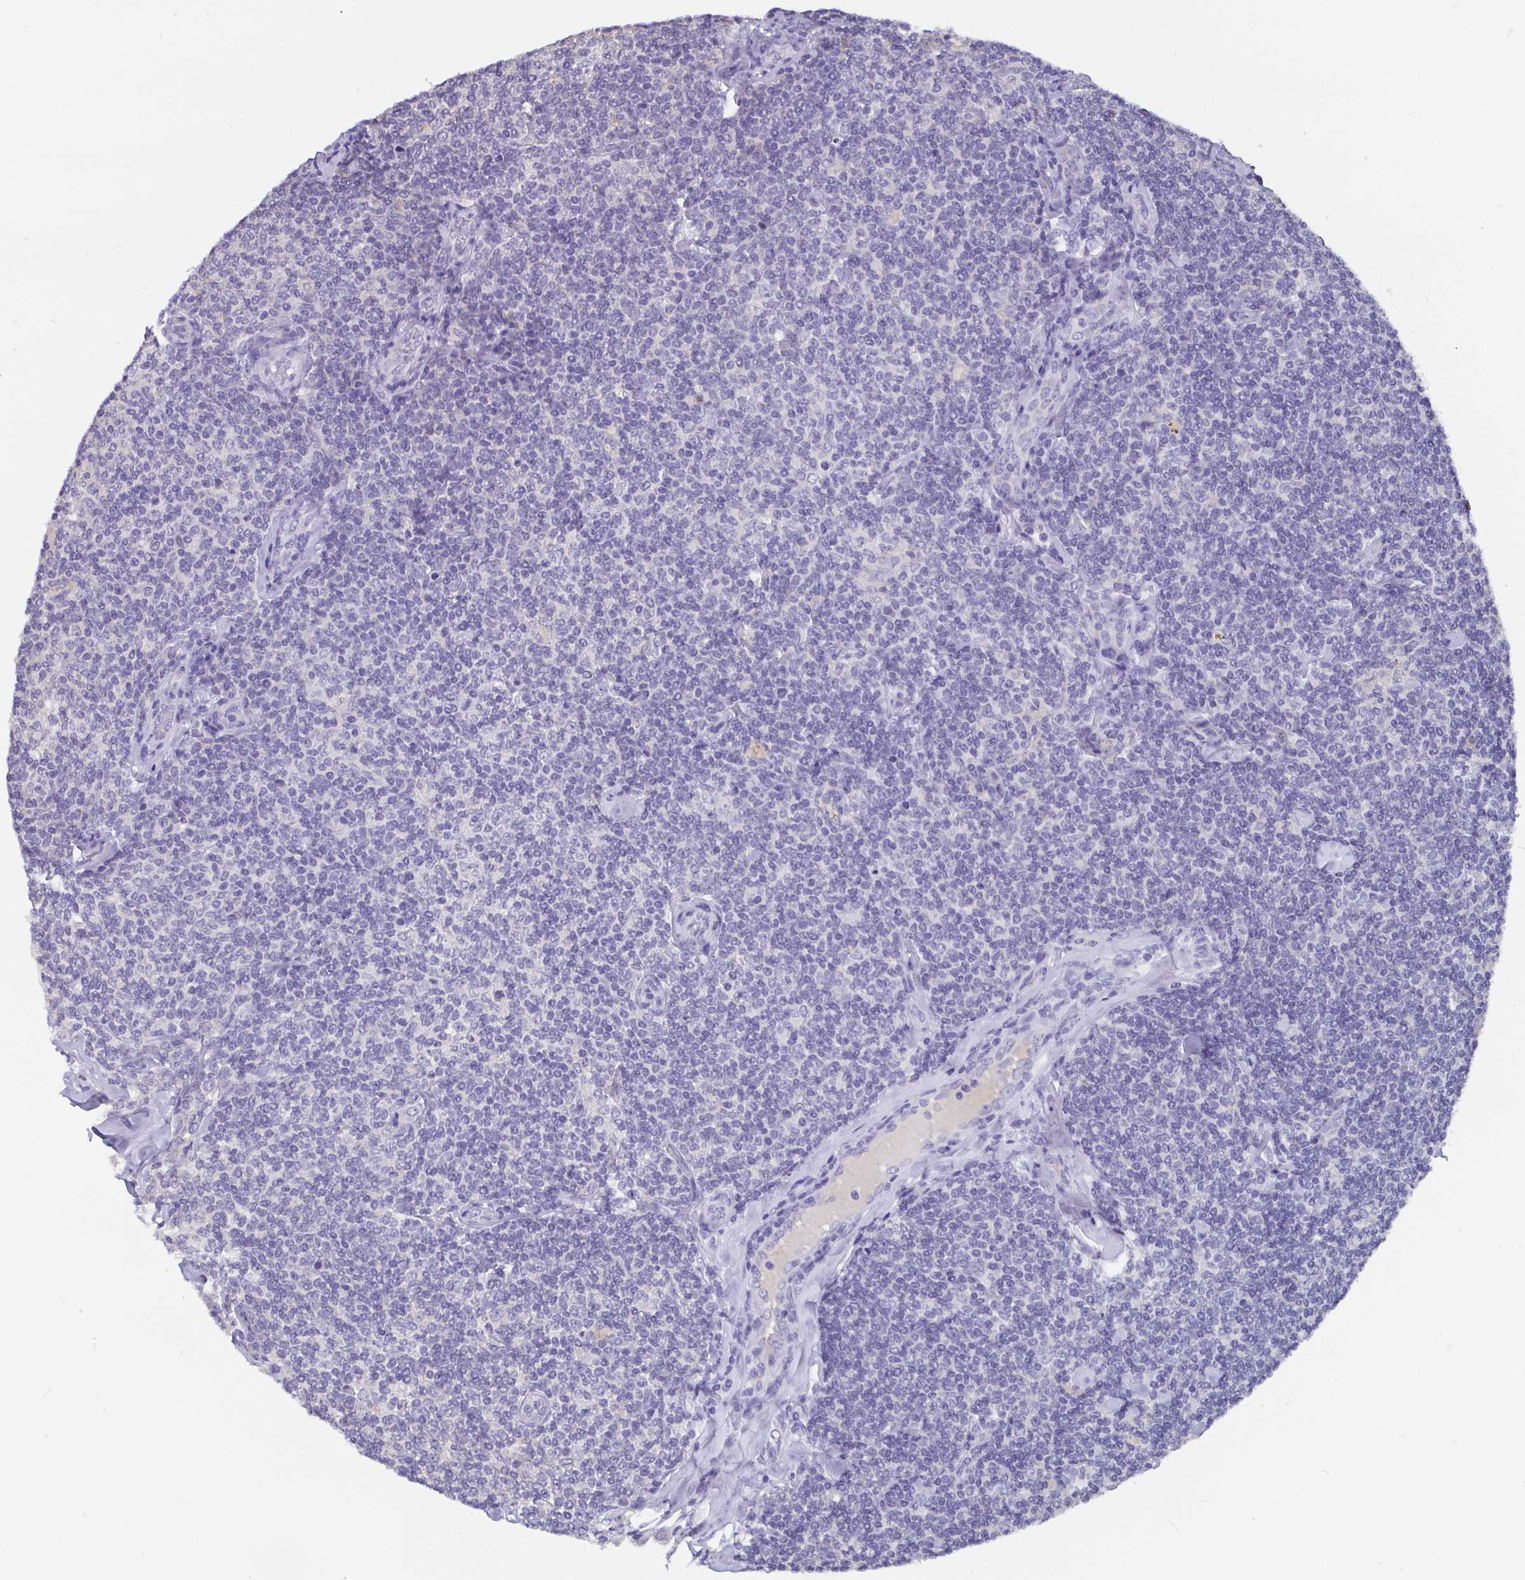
{"staining": {"intensity": "negative", "quantity": "none", "location": "none"}, "tissue": "lymphoma", "cell_type": "Tumor cells", "image_type": "cancer", "snomed": [{"axis": "morphology", "description": "Malignant lymphoma, non-Hodgkin's type, Low grade"}, {"axis": "topography", "description": "Lymph node"}], "caption": "A histopathology image of human lymphoma is negative for staining in tumor cells. (Brightfield microscopy of DAB (3,3'-diaminobenzidine) immunohistochemistry (IHC) at high magnification).", "gene": "ADAMTS6", "patient": {"sex": "female", "age": 56}}